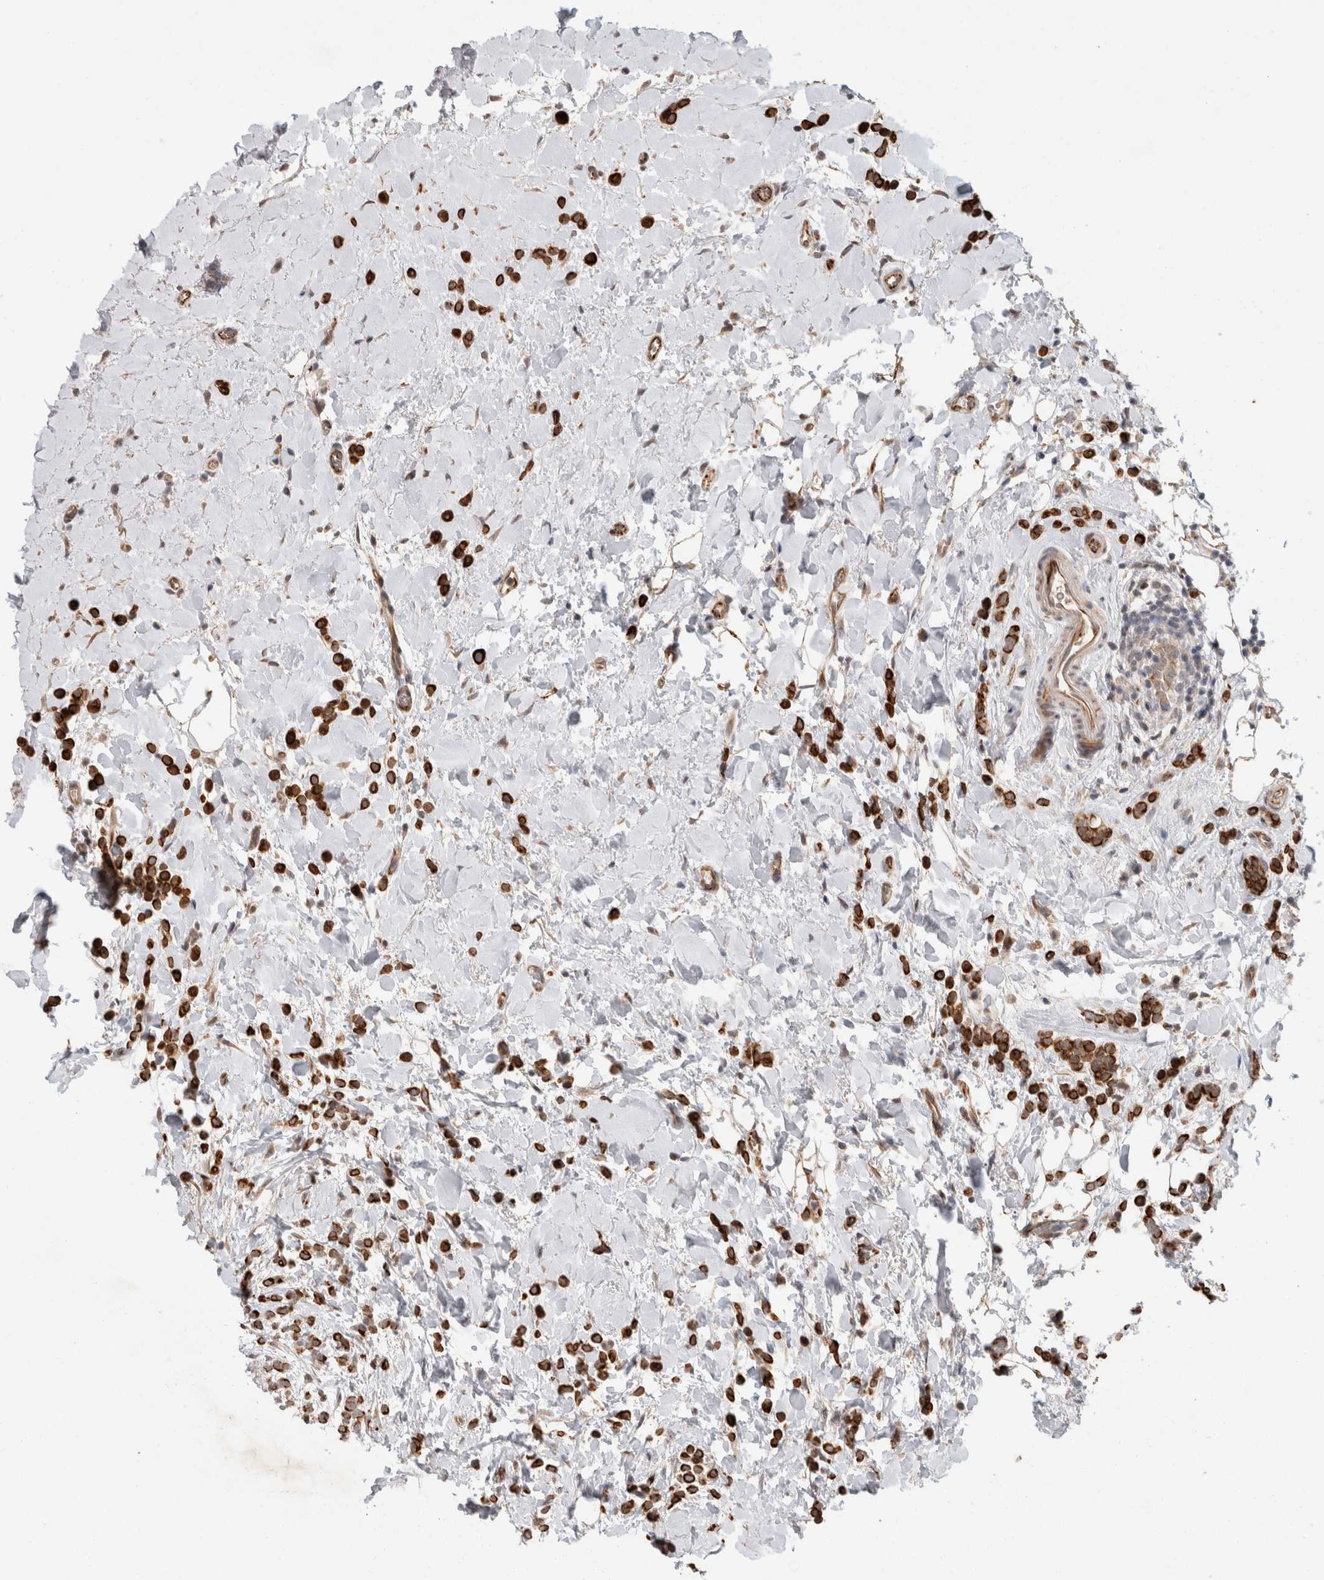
{"staining": {"intensity": "strong", "quantity": ">75%", "location": "cytoplasmic/membranous"}, "tissue": "breast cancer", "cell_type": "Tumor cells", "image_type": "cancer", "snomed": [{"axis": "morphology", "description": "Normal tissue, NOS"}, {"axis": "morphology", "description": "Lobular carcinoma"}, {"axis": "topography", "description": "Breast"}], "caption": "The histopathology image reveals immunohistochemical staining of breast cancer. There is strong cytoplasmic/membranous positivity is identified in approximately >75% of tumor cells.", "gene": "CRISPLD1", "patient": {"sex": "female", "age": 50}}